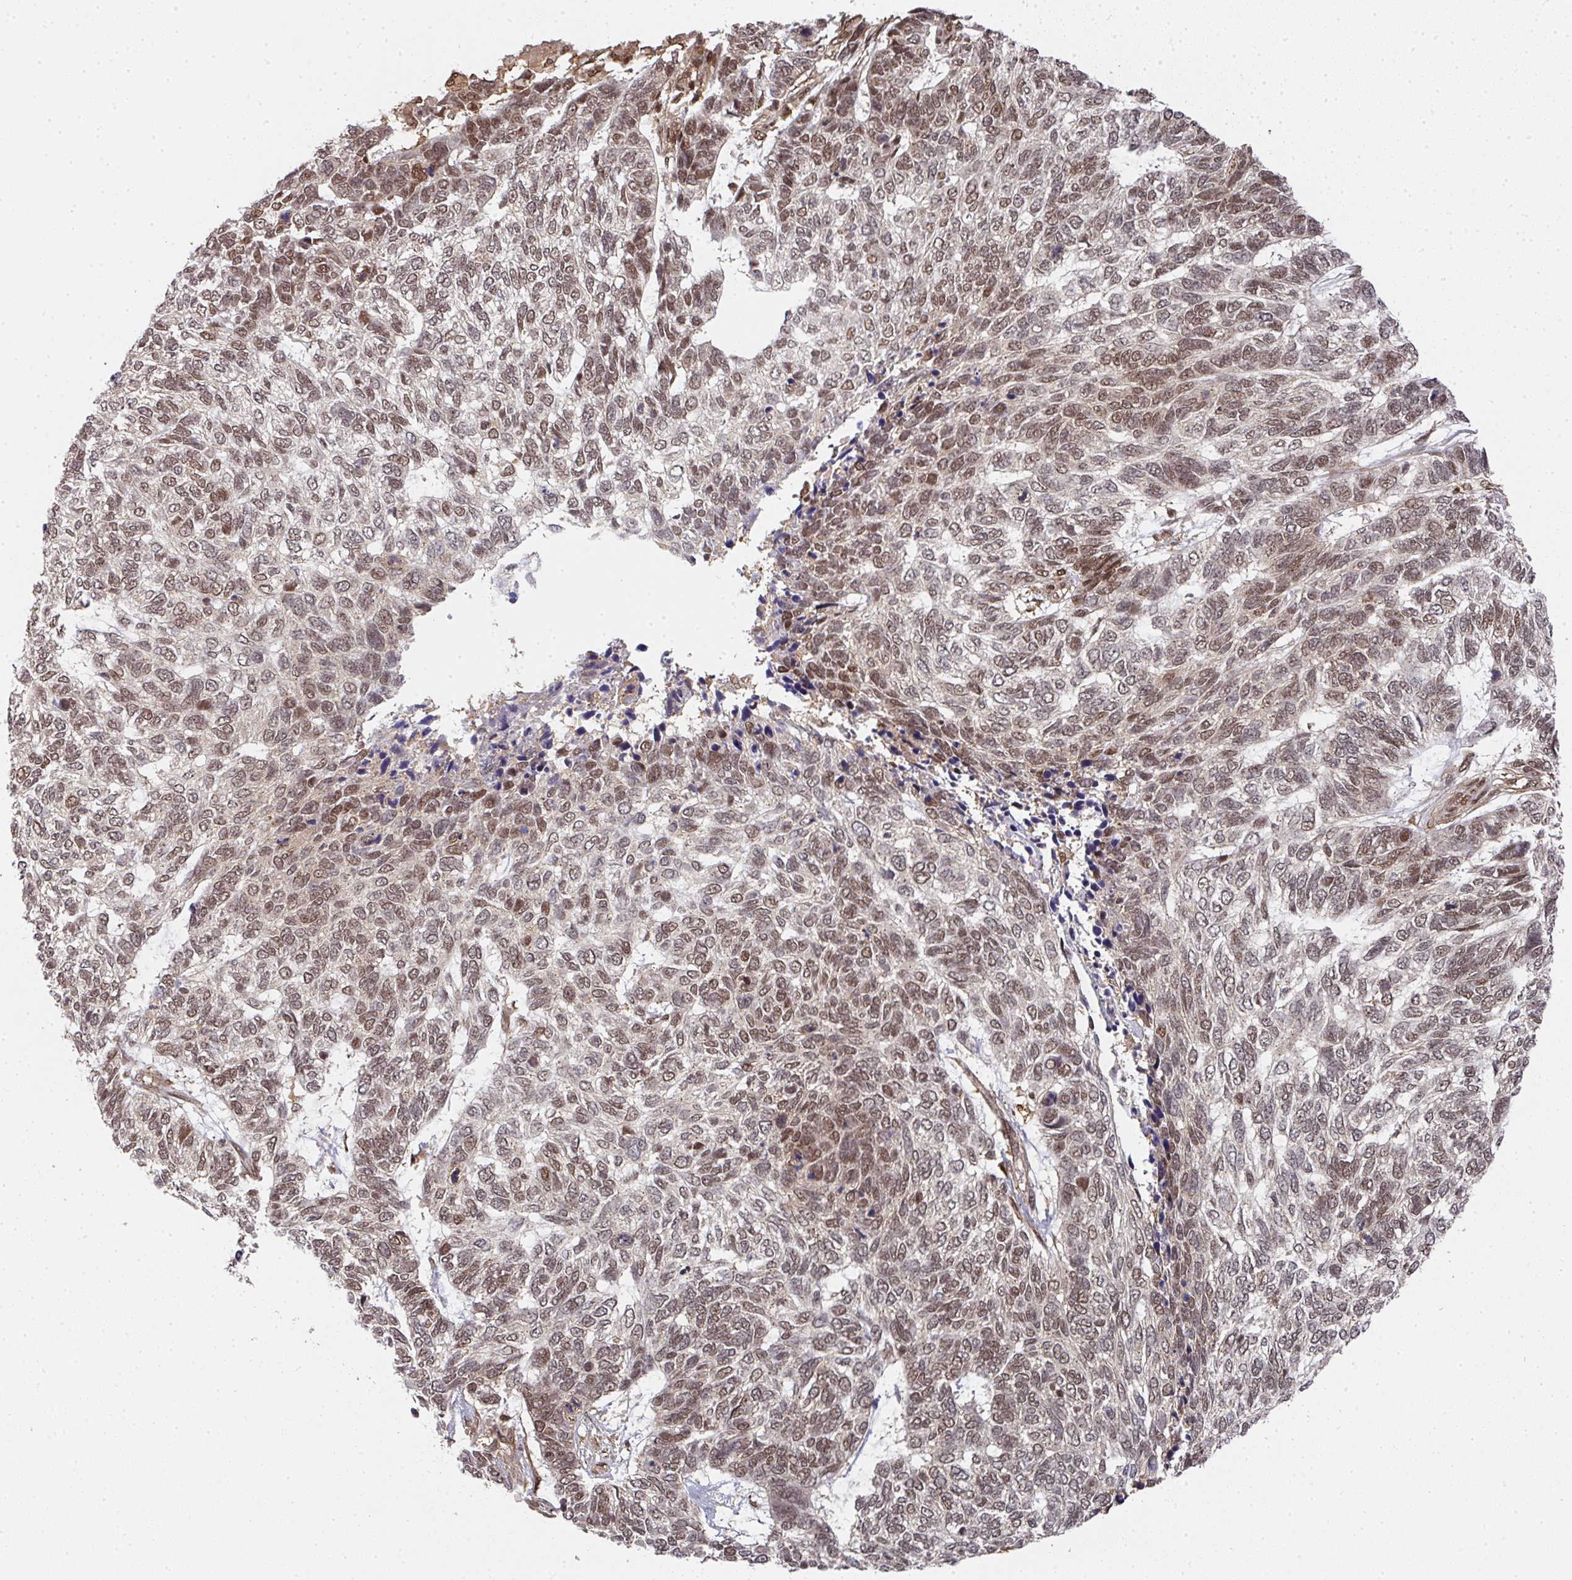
{"staining": {"intensity": "moderate", "quantity": "25%-75%", "location": "nuclear"}, "tissue": "skin cancer", "cell_type": "Tumor cells", "image_type": "cancer", "snomed": [{"axis": "morphology", "description": "Basal cell carcinoma"}, {"axis": "topography", "description": "Skin"}], "caption": "Skin cancer stained for a protein displays moderate nuclear positivity in tumor cells.", "gene": "DIDO1", "patient": {"sex": "female", "age": 65}}